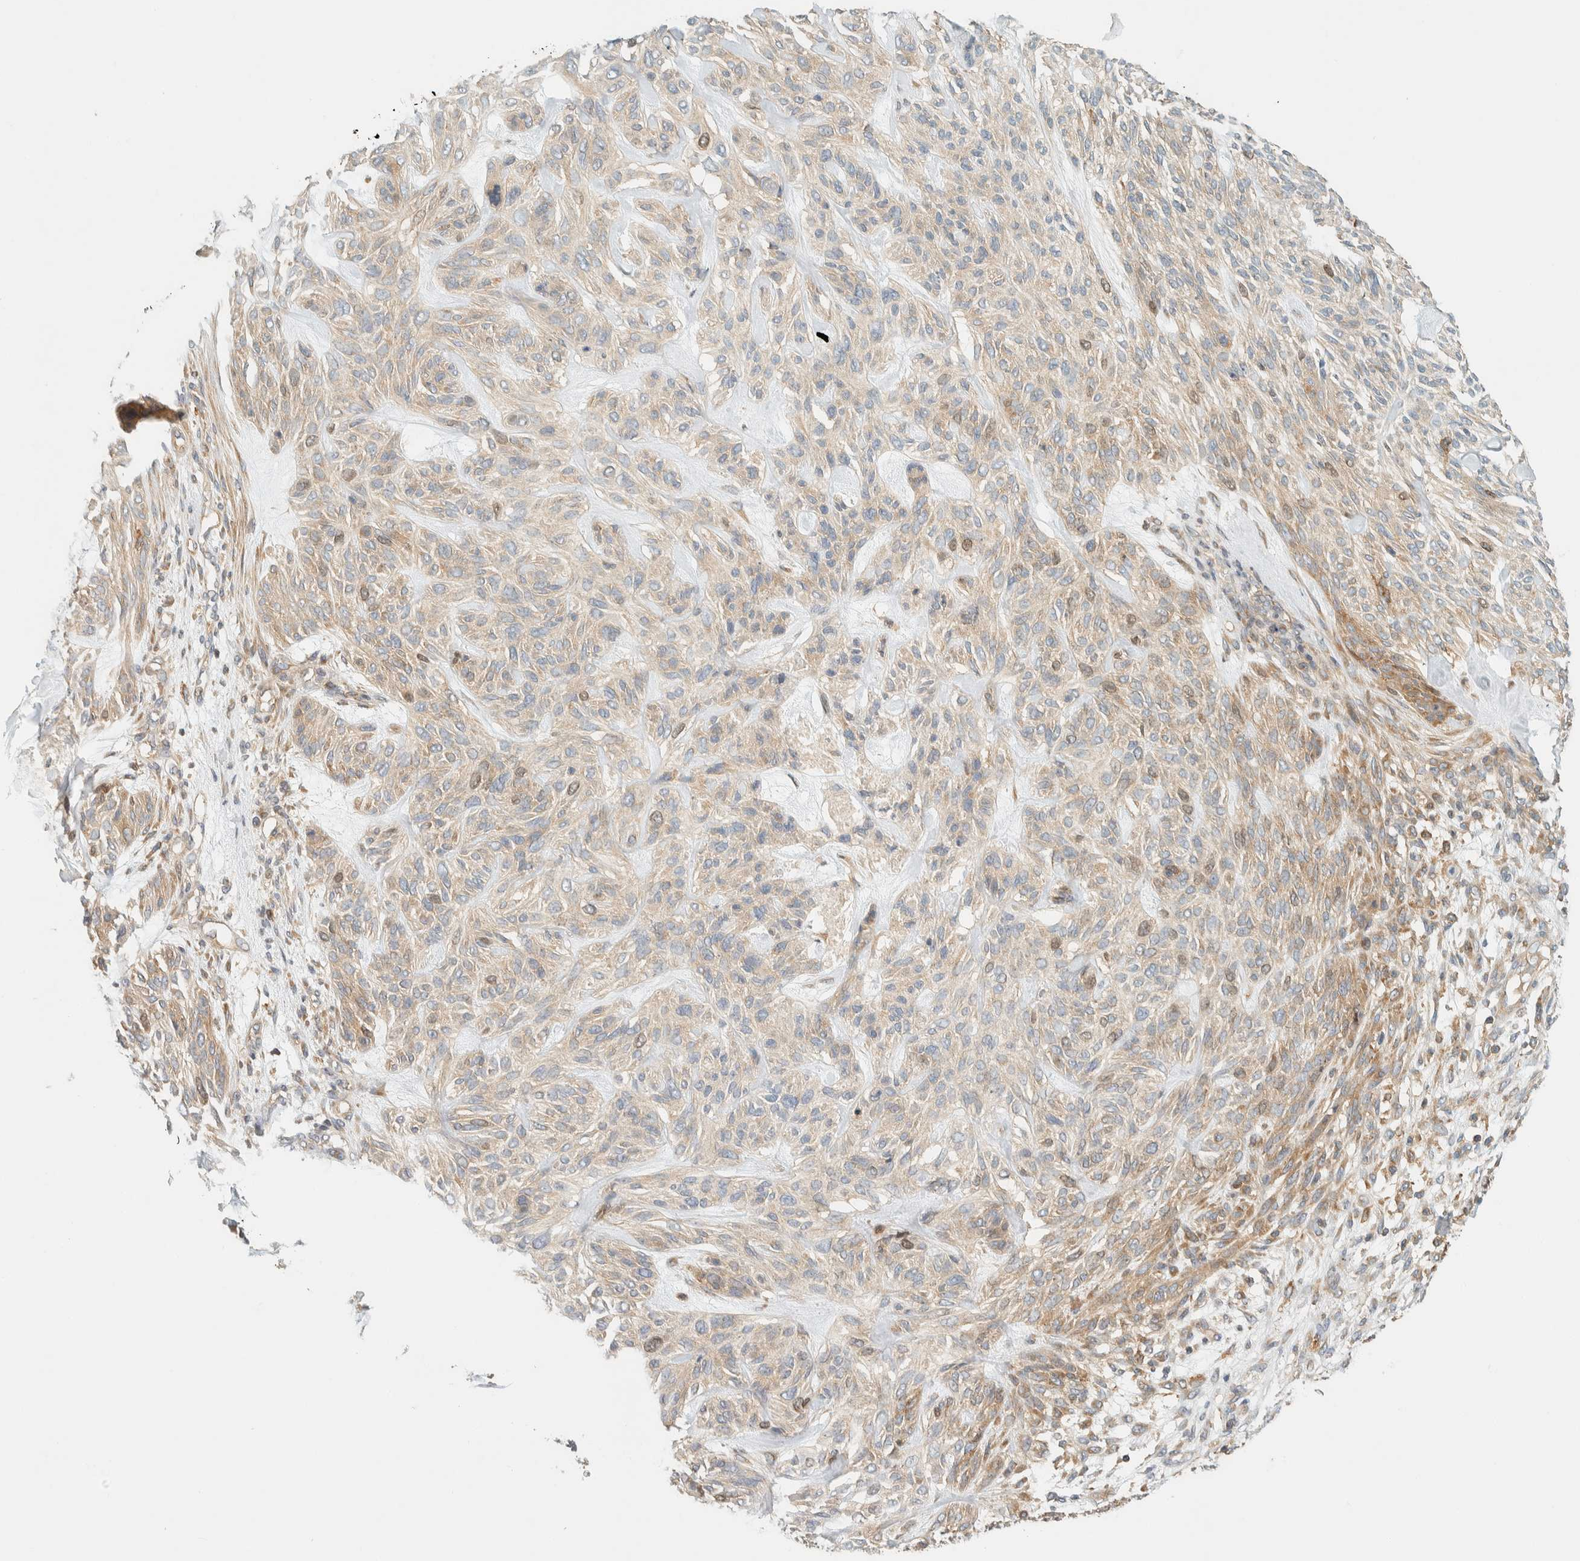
{"staining": {"intensity": "weak", "quantity": "25%-75%", "location": "cytoplasmic/membranous"}, "tissue": "skin cancer", "cell_type": "Tumor cells", "image_type": "cancer", "snomed": [{"axis": "morphology", "description": "Basal cell carcinoma"}, {"axis": "topography", "description": "Skin"}], "caption": "Skin cancer (basal cell carcinoma) was stained to show a protein in brown. There is low levels of weak cytoplasmic/membranous expression in approximately 25%-75% of tumor cells.", "gene": "ARFGEF1", "patient": {"sex": "male", "age": 55}}